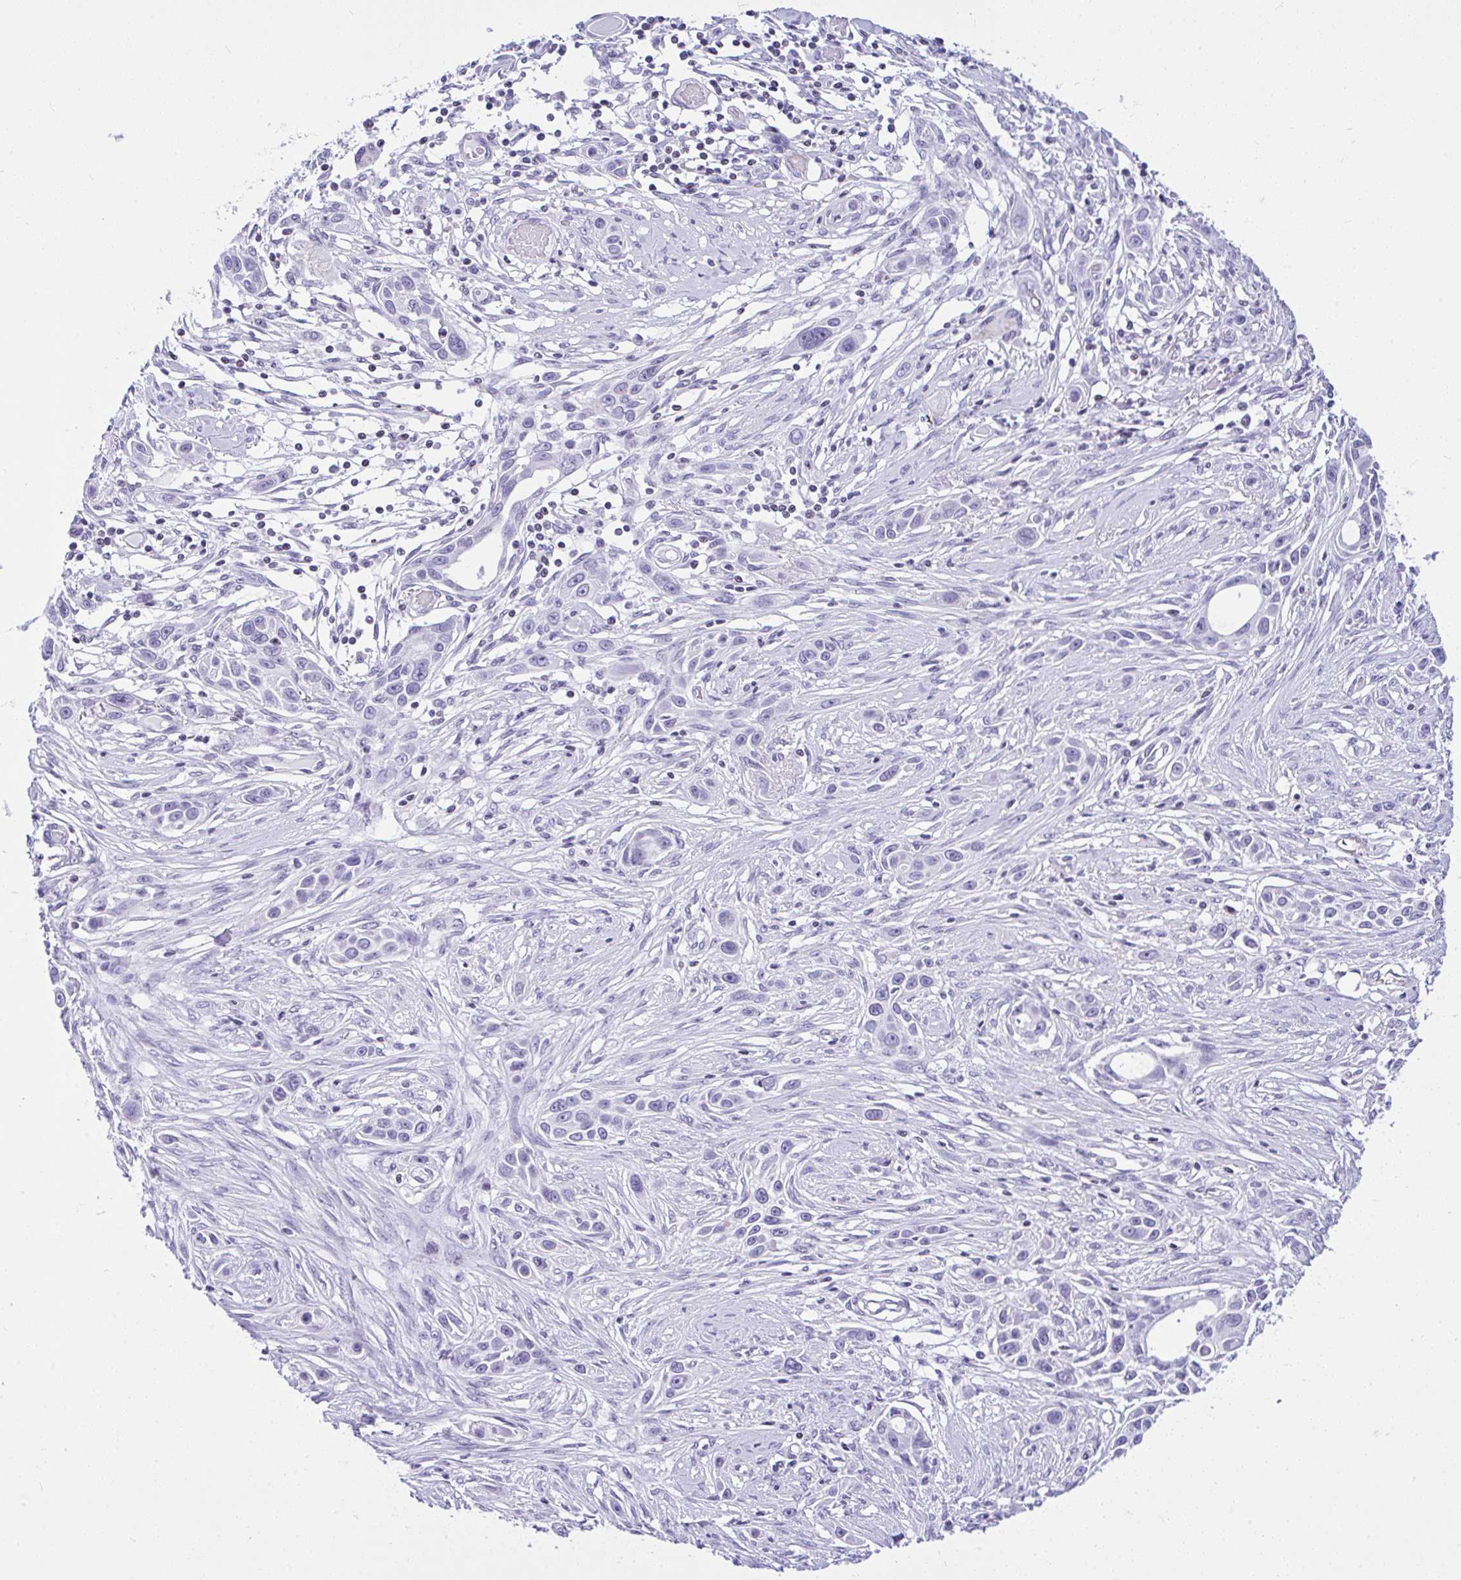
{"staining": {"intensity": "negative", "quantity": "none", "location": "none"}, "tissue": "skin cancer", "cell_type": "Tumor cells", "image_type": "cancer", "snomed": [{"axis": "morphology", "description": "Squamous cell carcinoma, NOS"}, {"axis": "topography", "description": "Skin"}], "caption": "Photomicrograph shows no protein expression in tumor cells of skin cancer tissue.", "gene": "KRT27", "patient": {"sex": "female", "age": 69}}